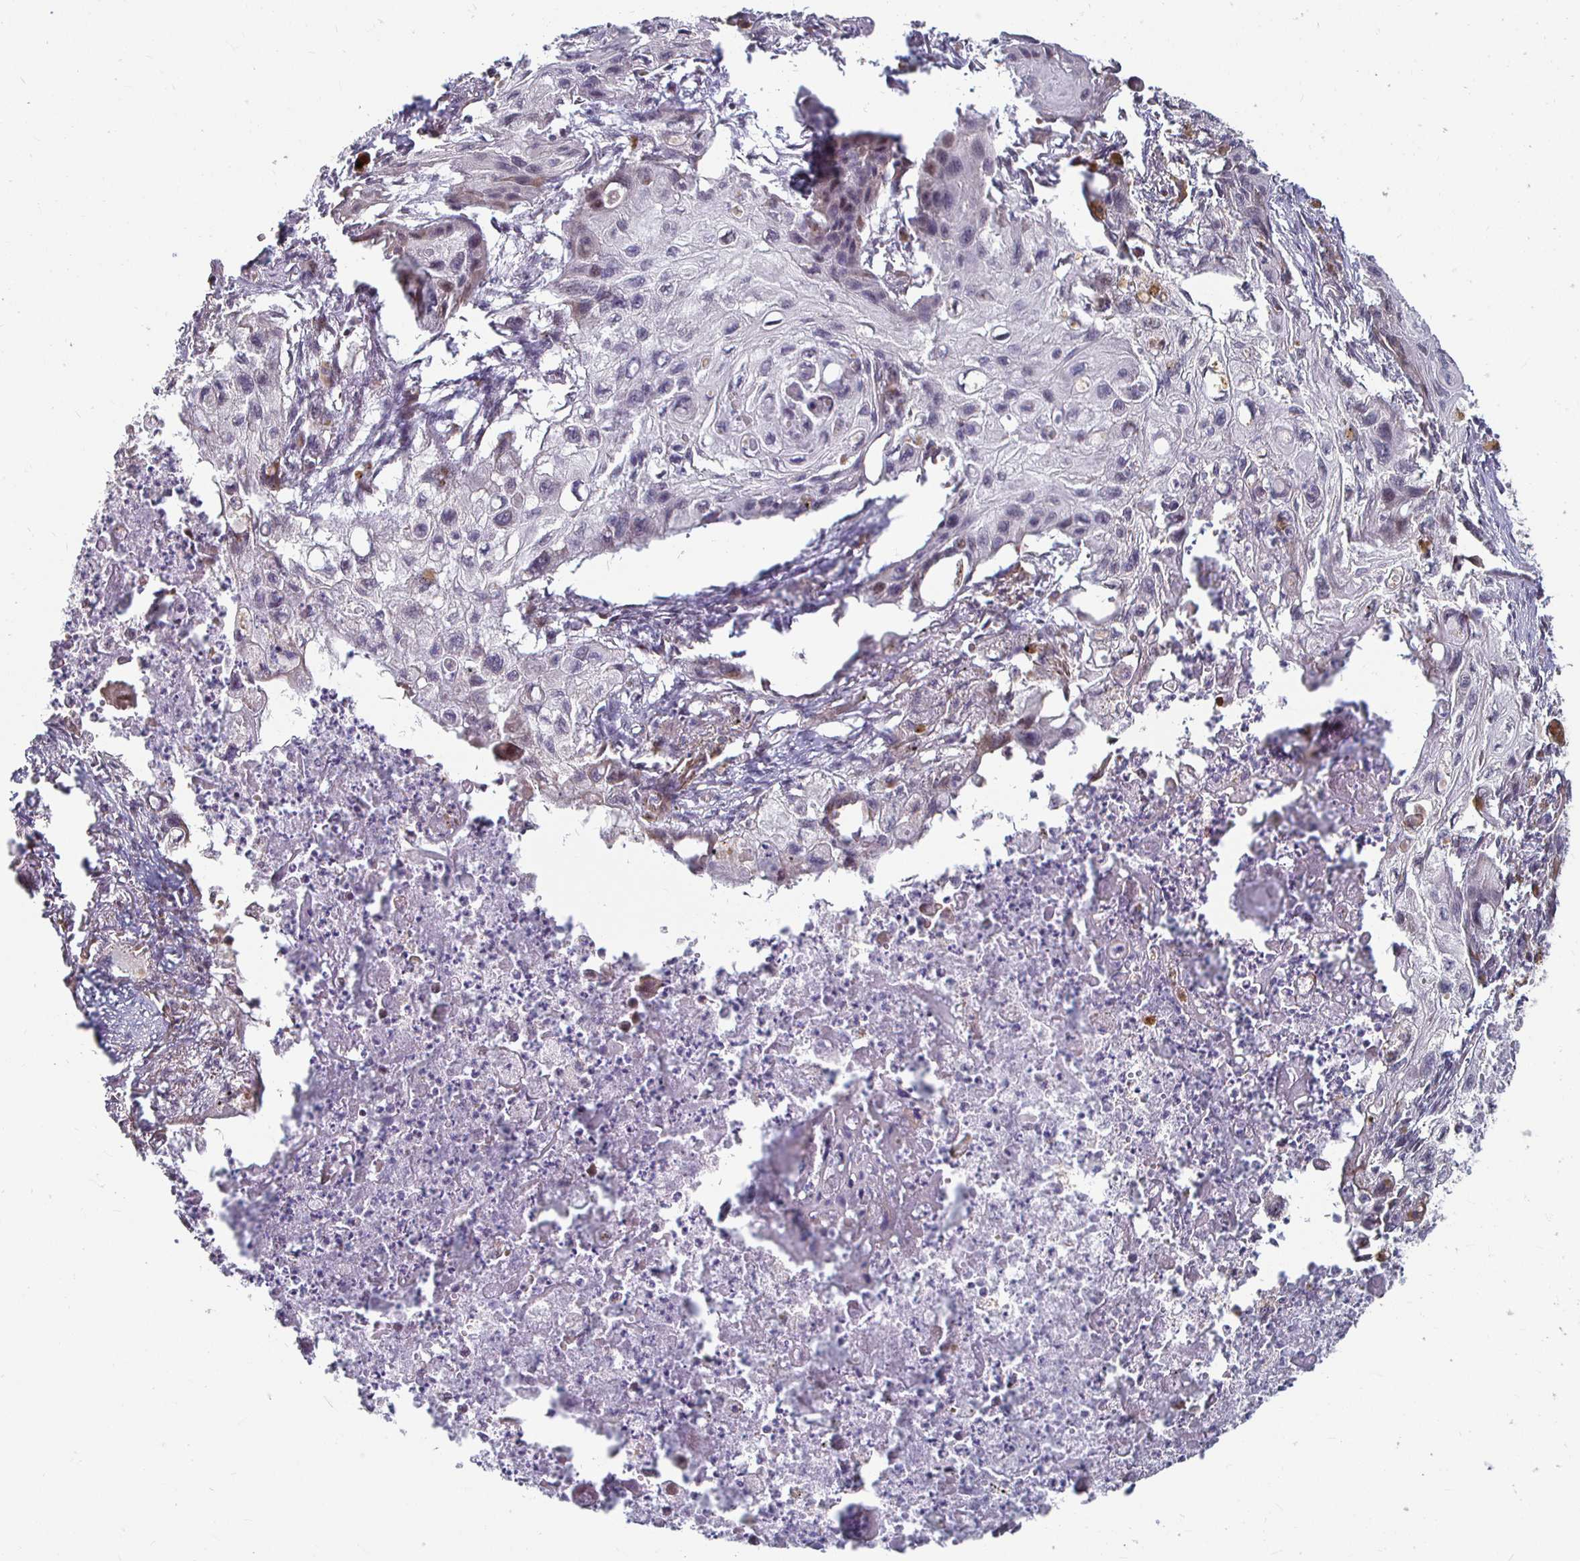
{"staining": {"intensity": "negative", "quantity": "none", "location": "none"}, "tissue": "lung cancer", "cell_type": "Tumor cells", "image_type": "cancer", "snomed": [{"axis": "morphology", "description": "Squamous cell carcinoma, NOS"}, {"axis": "topography", "description": "Lung"}], "caption": "The immunohistochemistry (IHC) photomicrograph has no significant positivity in tumor cells of lung cancer tissue.", "gene": "CAPN11", "patient": {"sex": "male", "age": 71}}